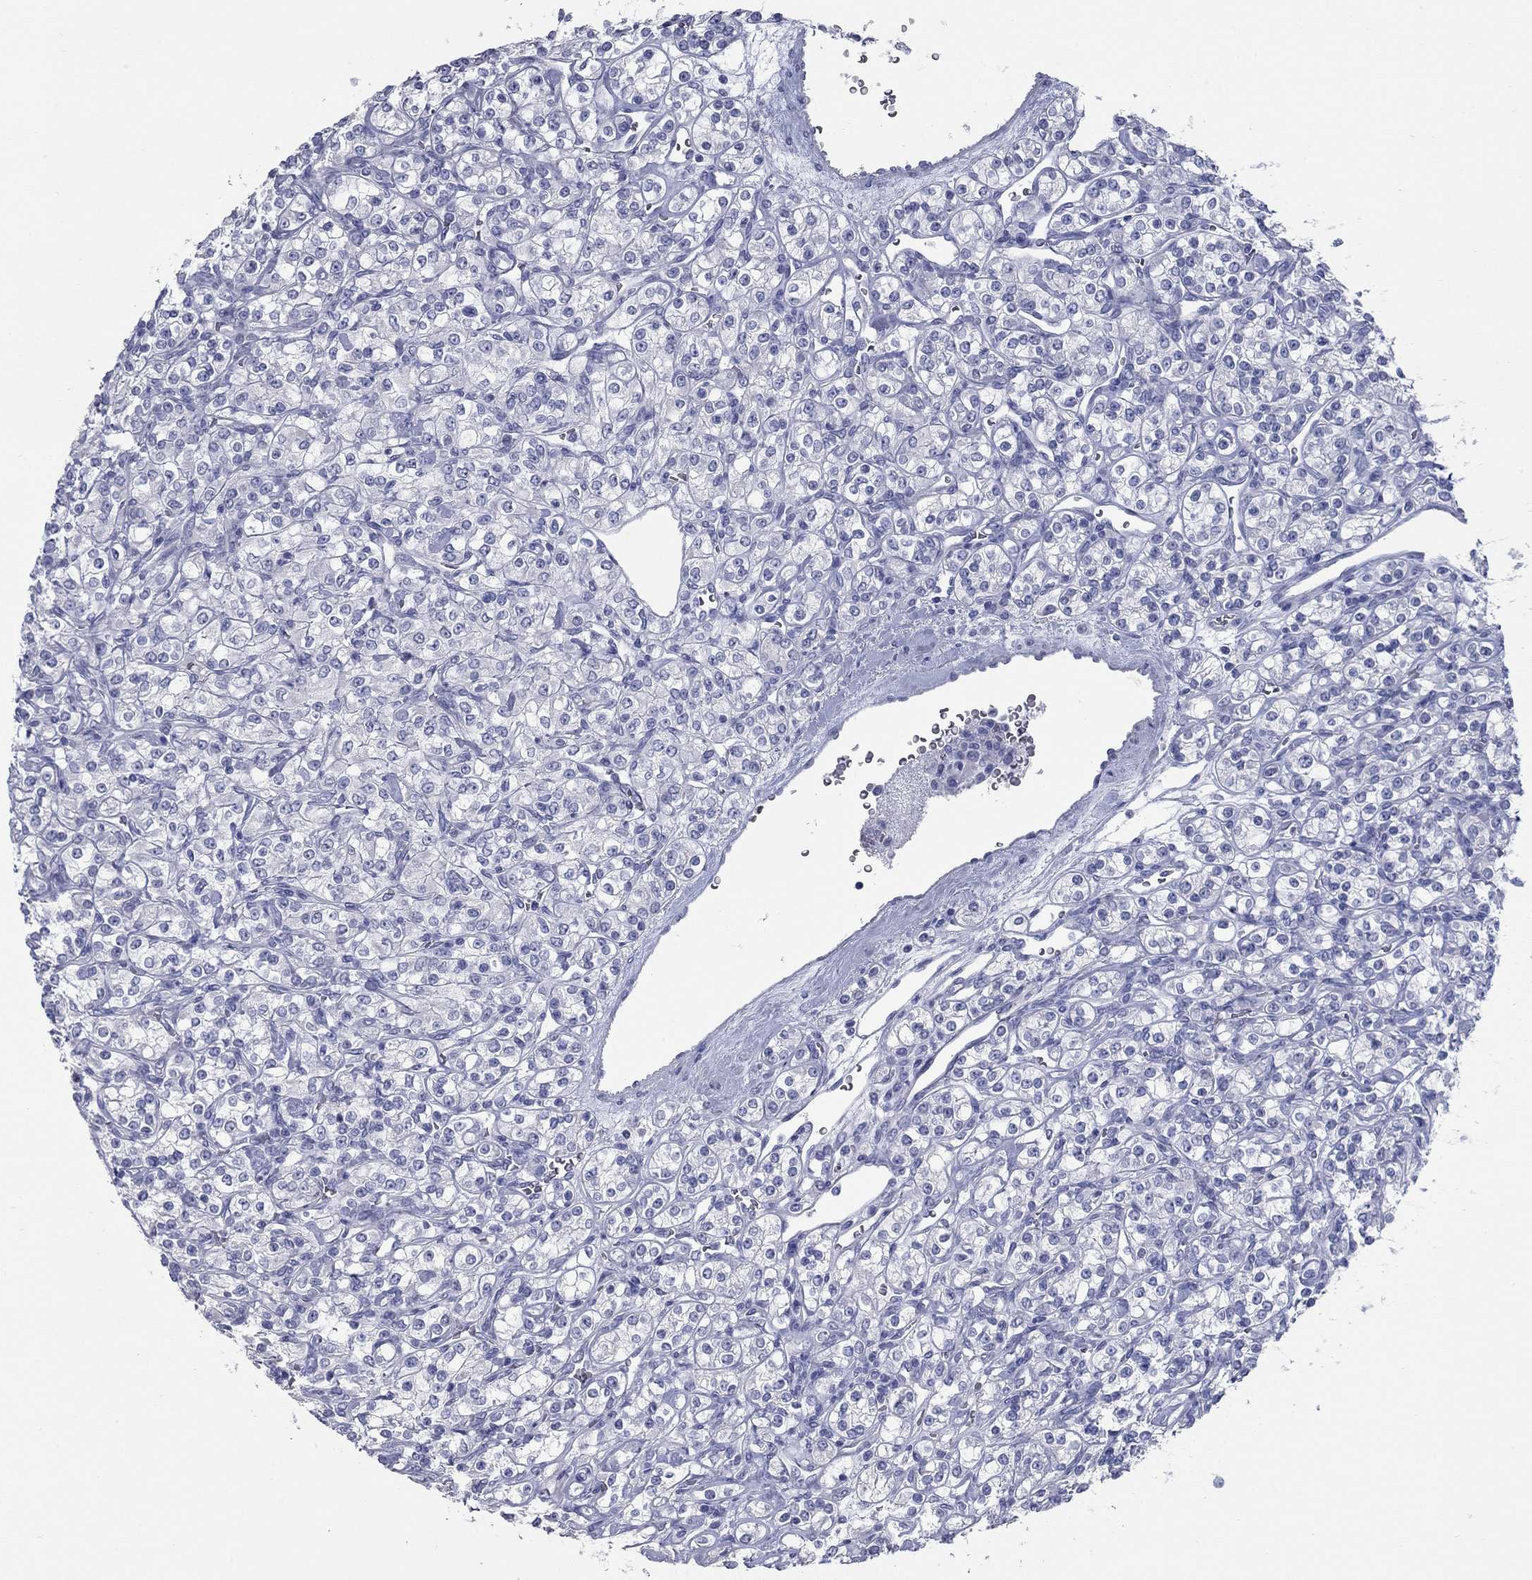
{"staining": {"intensity": "negative", "quantity": "none", "location": "none"}, "tissue": "renal cancer", "cell_type": "Tumor cells", "image_type": "cancer", "snomed": [{"axis": "morphology", "description": "Adenocarcinoma, NOS"}, {"axis": "topography", "description": "Kidney"}], "caption": "There is no significant staining in tumor cells of renal adenocarcinoma.", "gene": "KIRREL2", "patient": {"sex": "male", "age": 77}}